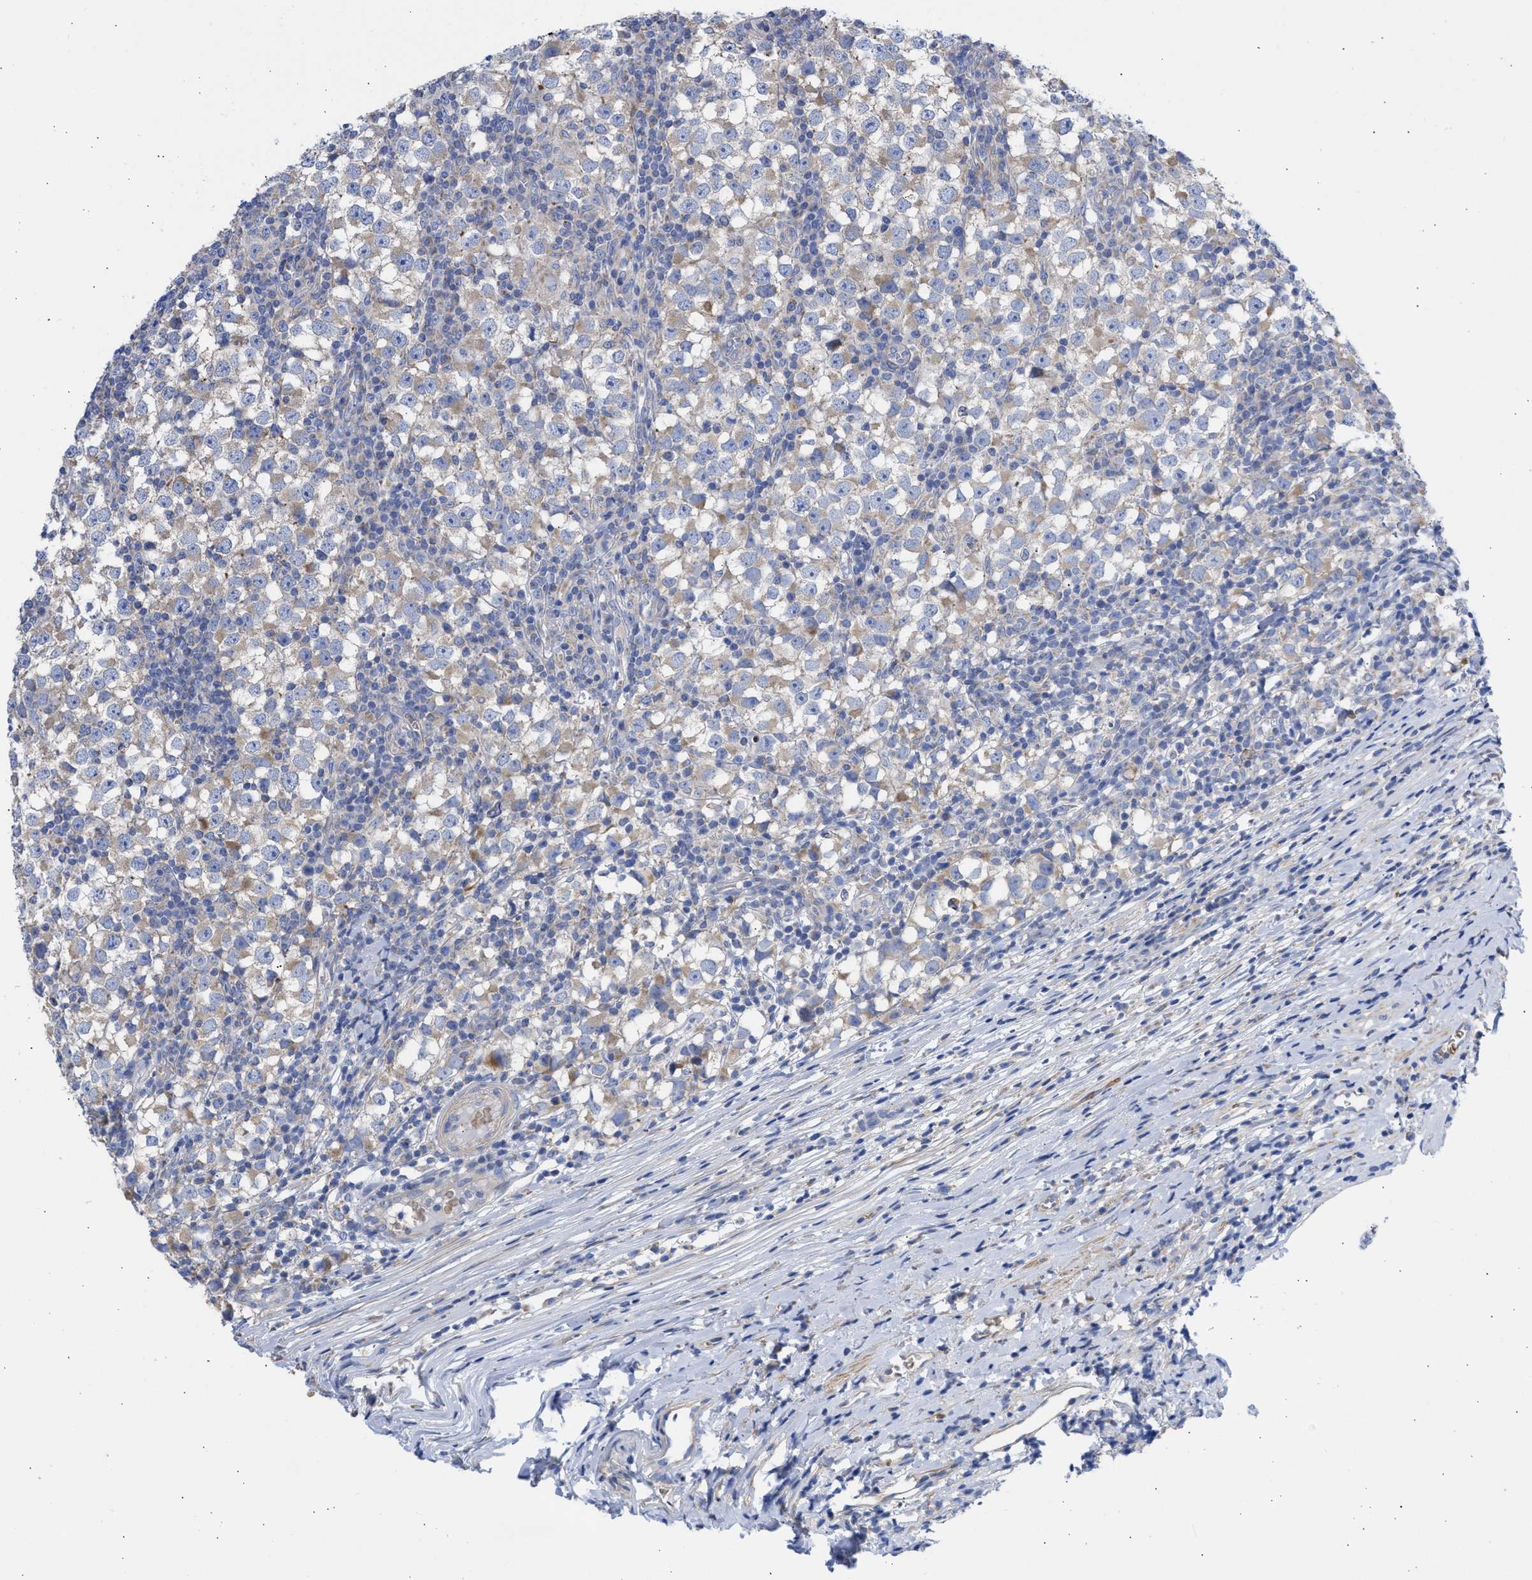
{"staining": {"intensity": "weak", "quantity": ">75%", "location": "cytoplasmic/membranous"}, "tissue": "testis cancer", "cell_type": "Tumor cells", "image_type": "cancer", "snomed": [{"axis": "morphology", "description": "Seminoma, NOS"}, {"axis": "topography", "description": "Testis"}], "caption": "Protein analysis of testis seminoma tissue exhibits weak cytoplasmic/membranous staining in approximately >75% of tumor cells.", "gene": "BTG3", "patient": {"sex": "male", "age": 65}}